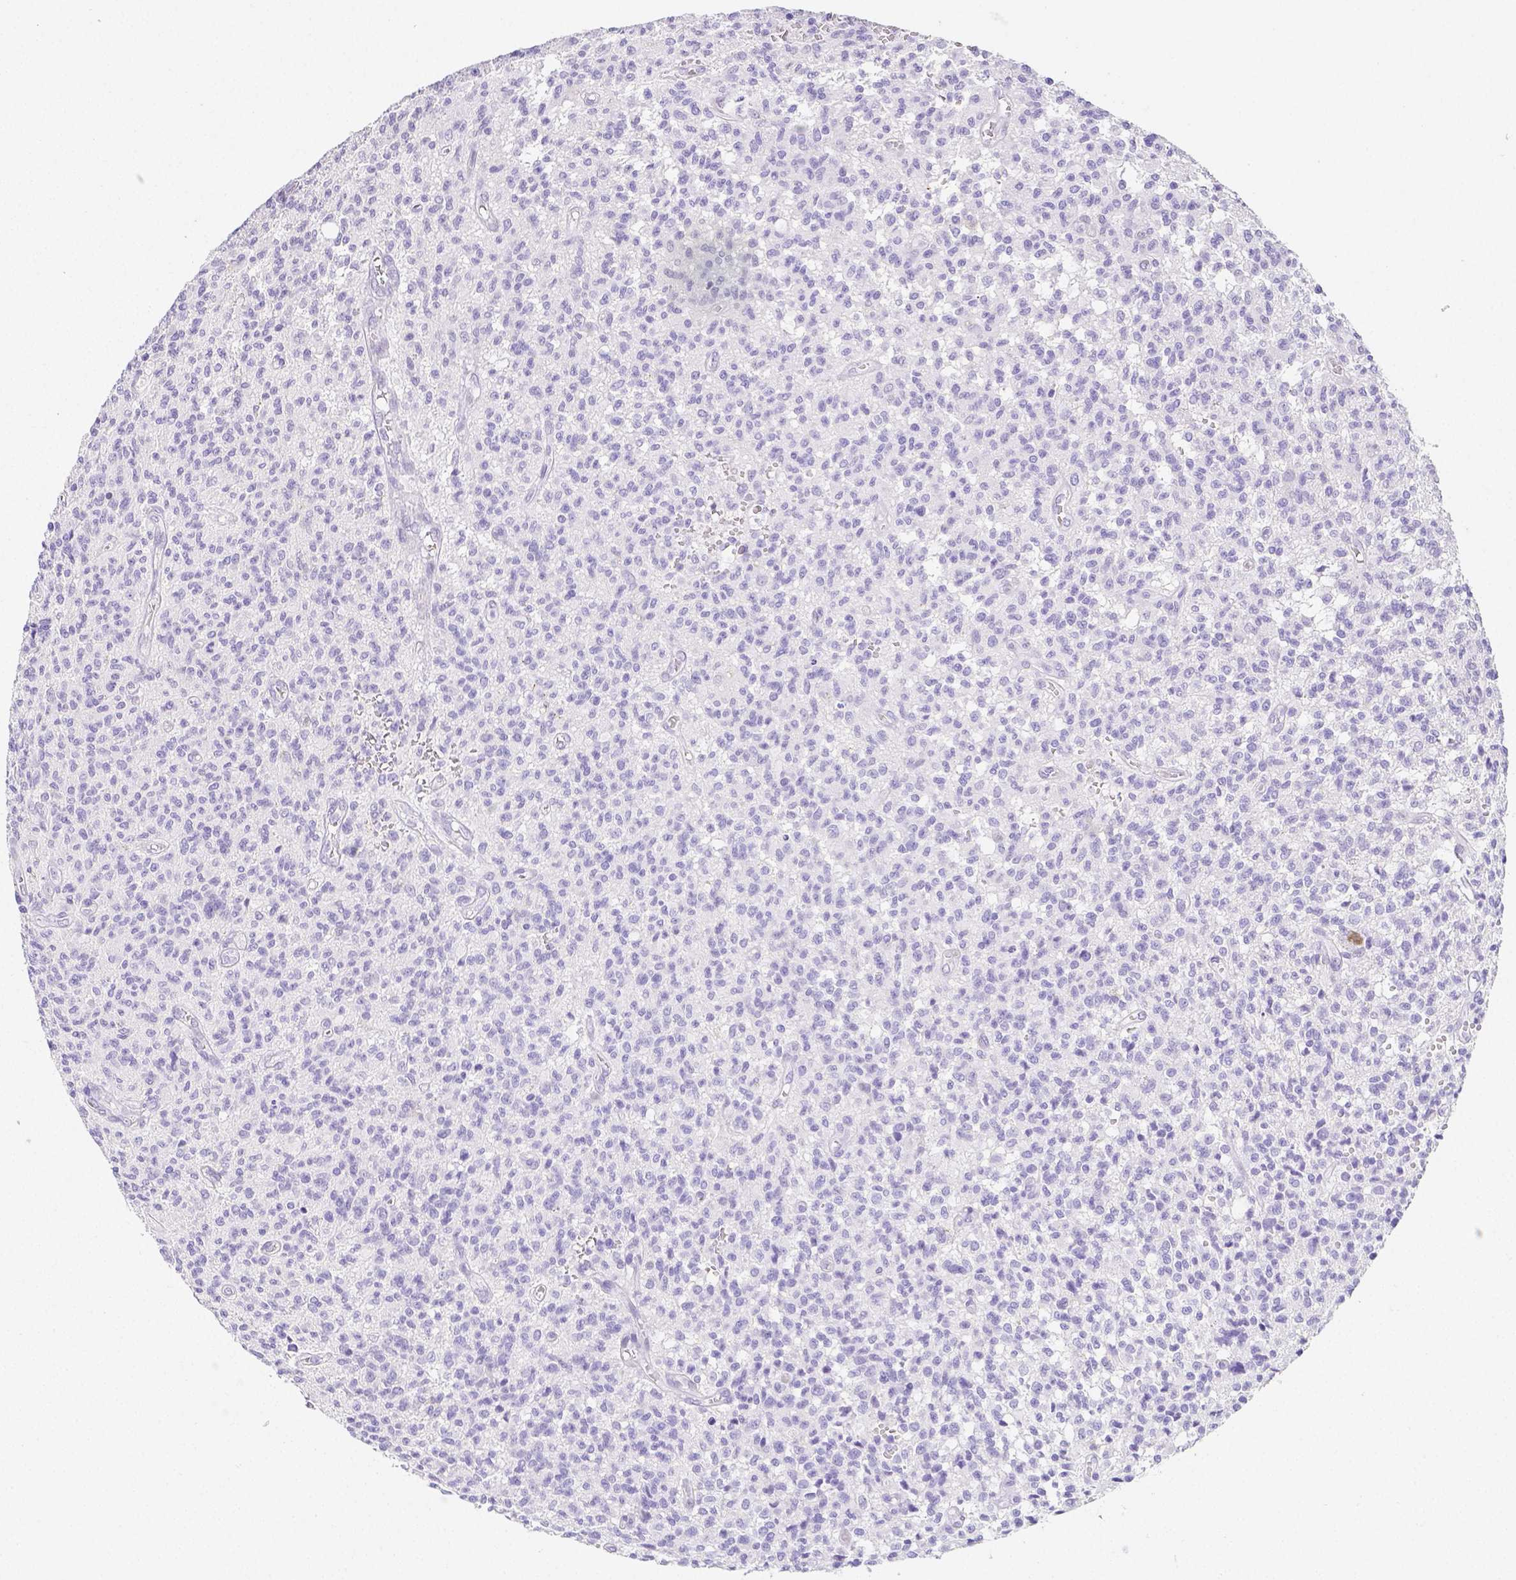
{"staining": {"intensity": "negative", "quantity": "none", "location": "none"}, "tissue": "glioma", "cell_type": "Tumor cells", "image_type": "cancer", "snomed": [{"axis": "morphology", "description": "Glioma, malignant, Low grade"}, {"axis": "topography", "description": "Brain"}], "caption": "There is no significant staining in tumor cells of malignant glioma (low-grade). (DAB (3,3'-diaminobenzidine) immunohistochemistry, high magnification).", "gene": "ARHGAP36", "patient": {"sex": "male", "age": 64}}